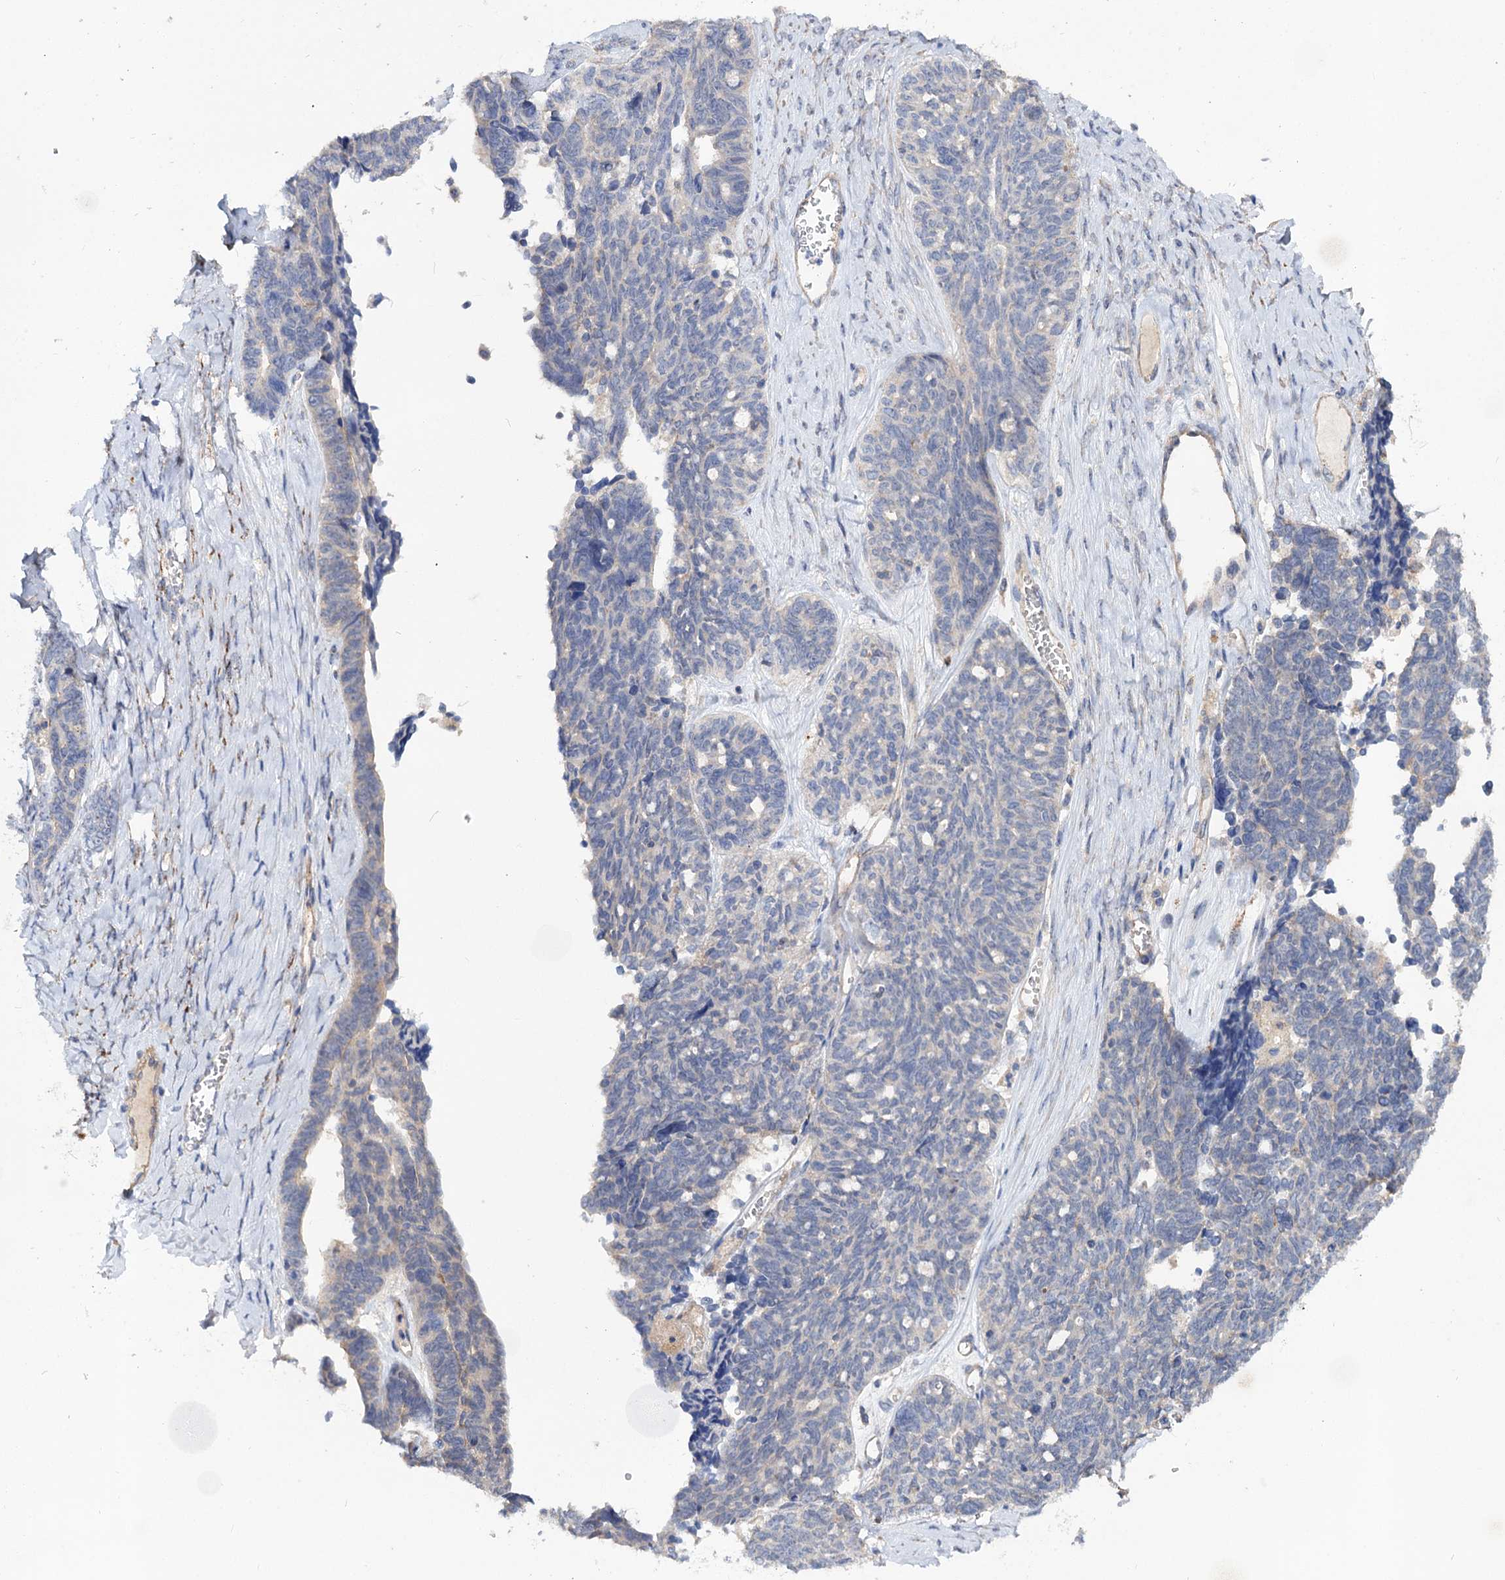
{"staining": {"intensity": "negative", "quantity": "none", "location": "none"}, "tissue": "ovarian cancer", "cell_type": "Tumor cells", "image_type": "cancer", "snomed": [{"axis": "morphology", "description": "Cystadenocarcinoma, serous, NOS"}, {"axis": "topography", "description": "Ovary"}], "caption": "An image of human serous cystadenocarcinoma (ovarian) is negative for staining in tumor cells.", "gene": "NUDCD2", "patient": {"sex": "female", "age": 79}}